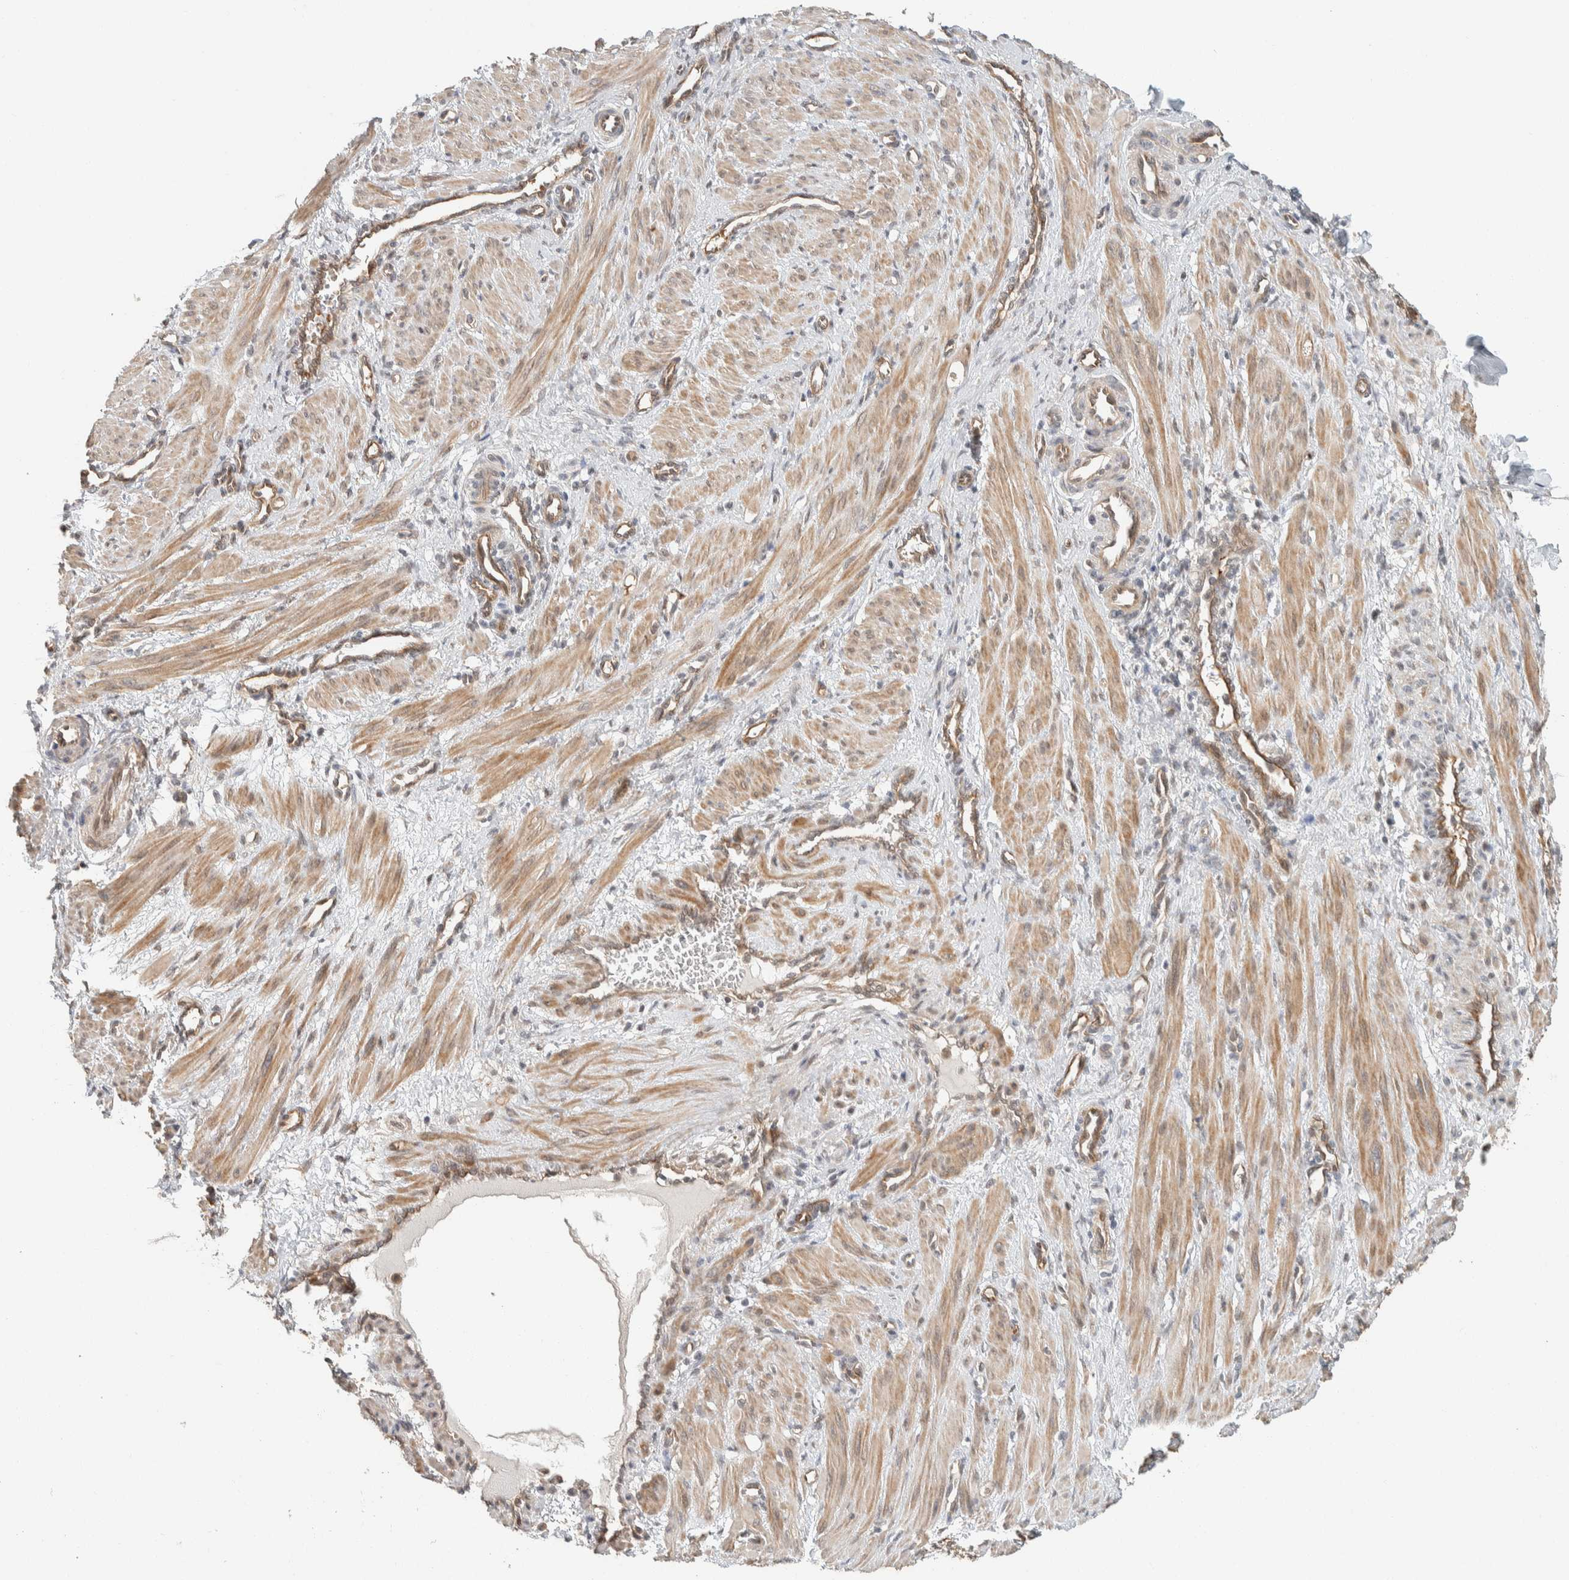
{"staining": {"intensity": "weak", "quantity": ">75%", "location": "cytoplasmic/membranous"}, "tissue": "smooth muscle", "cell_type": "Smooth muscle cells", "image_type": "normal", "snomed": [{"axis": "morphology", "description": "Normal tissue, NOS"}, {"axis": "topography", "description": "Endometrium"}], "caption": "IHC histopathology image of unremarkable human smooth muscle stained for a protein (brown), which exhibits low levels of weak cytoplasmic/membranous expression in about >75% of smooth muscle cells.", "gene": "ZBTB2", "patient": {"sex": "female", "age": 33}}